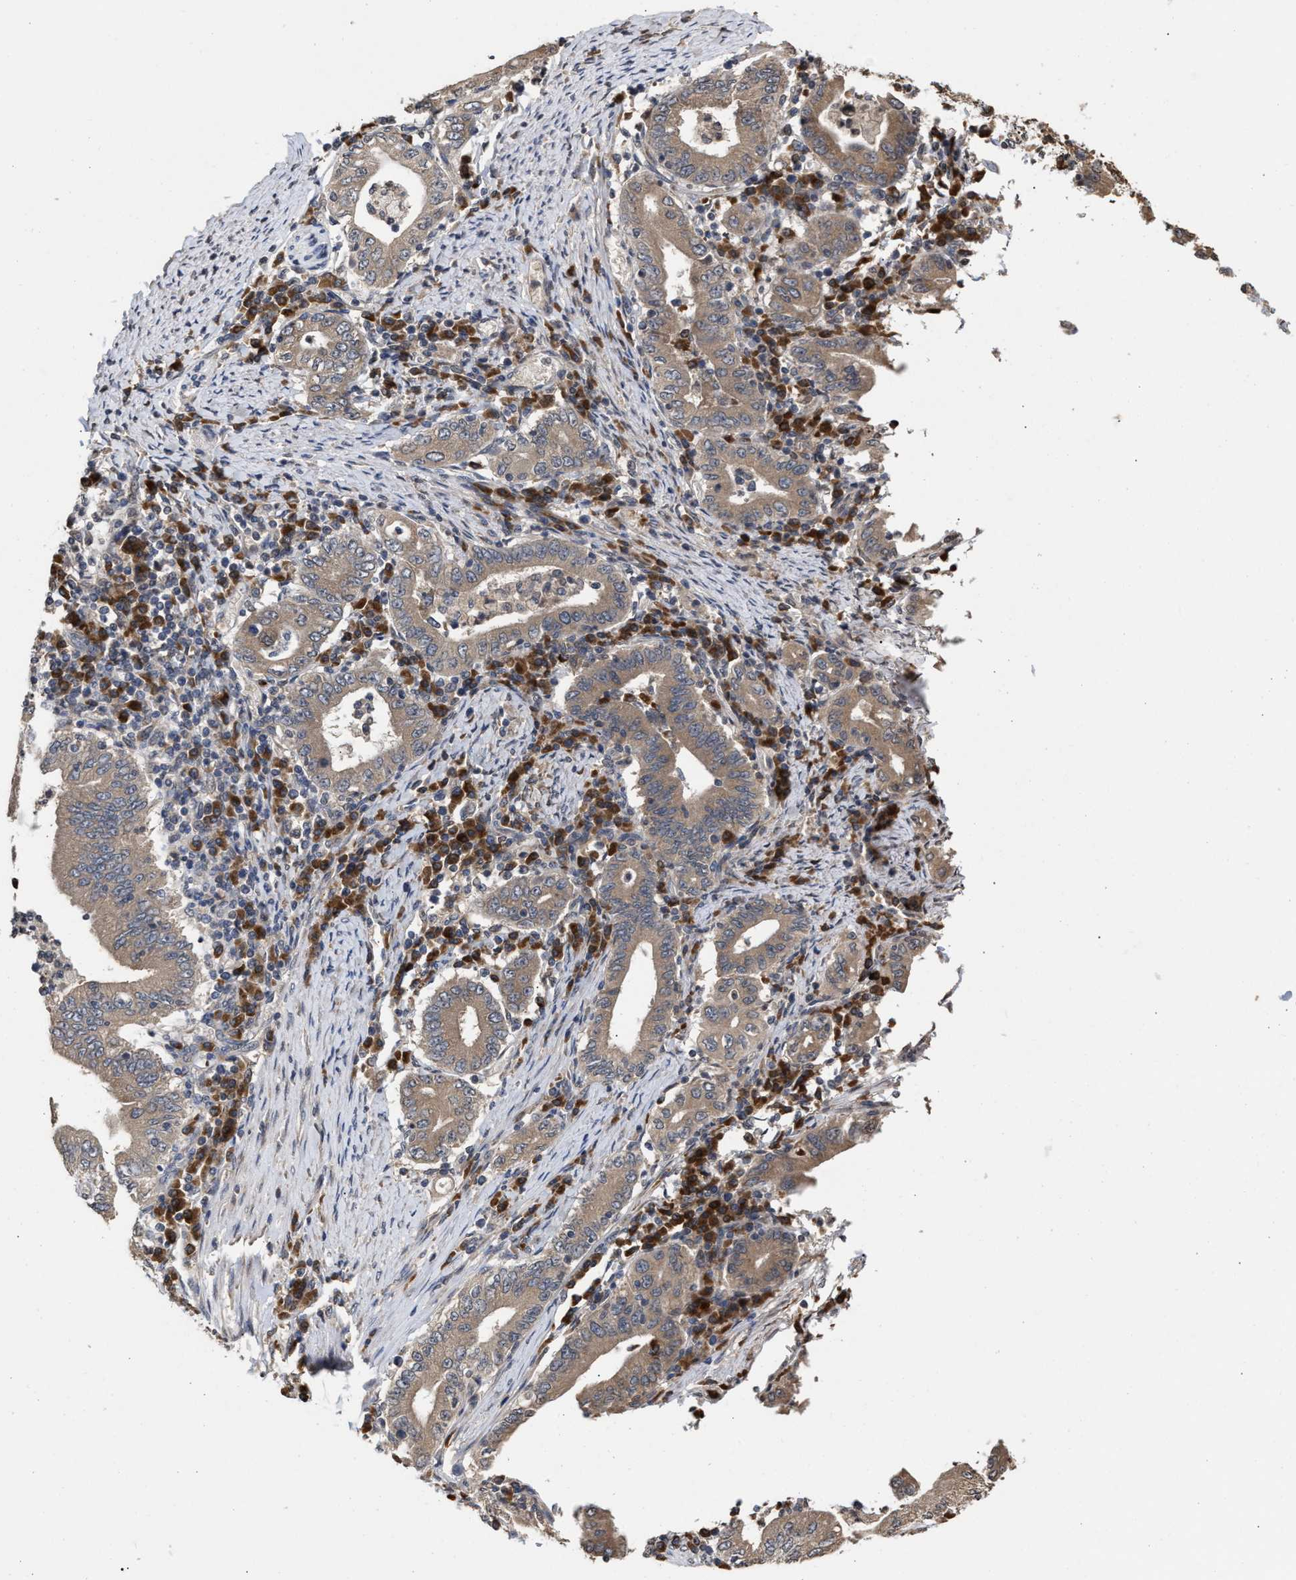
{"staining": {"intensity": "moderate", "quantity": ">75%", "location": "cytoplasmic/membranous"}, "tissue": "stomach cancer", "cell_type": "Tumor cells", "image_type": "cancer", "snomed": [{"axis": "morphology", "description": "Normal tissue, NOS"}, {"axis": "morphology", "description": "Adenocarcinoma, NOS"}, {"axis": "topography", "description": "Esophagus"}, {"axis": "topography", "description": "Stomach, upper"}, {"axis": "topography", "description": "Peripheral nerve tissue"}], "caption": "An IHC micrograph of neoplastic tissue is shown. Protein staining in brown labels moderate cytoplasmic/membranous positivity in stomach adenocarcinoma within tumor cells. The staining was performed using DAB, with brown indicating positive protein expression. Nuclei are stained blue with hematoxylin.", "gene": "SAR1A", "patient": {"sex": "male", "age": 62}}